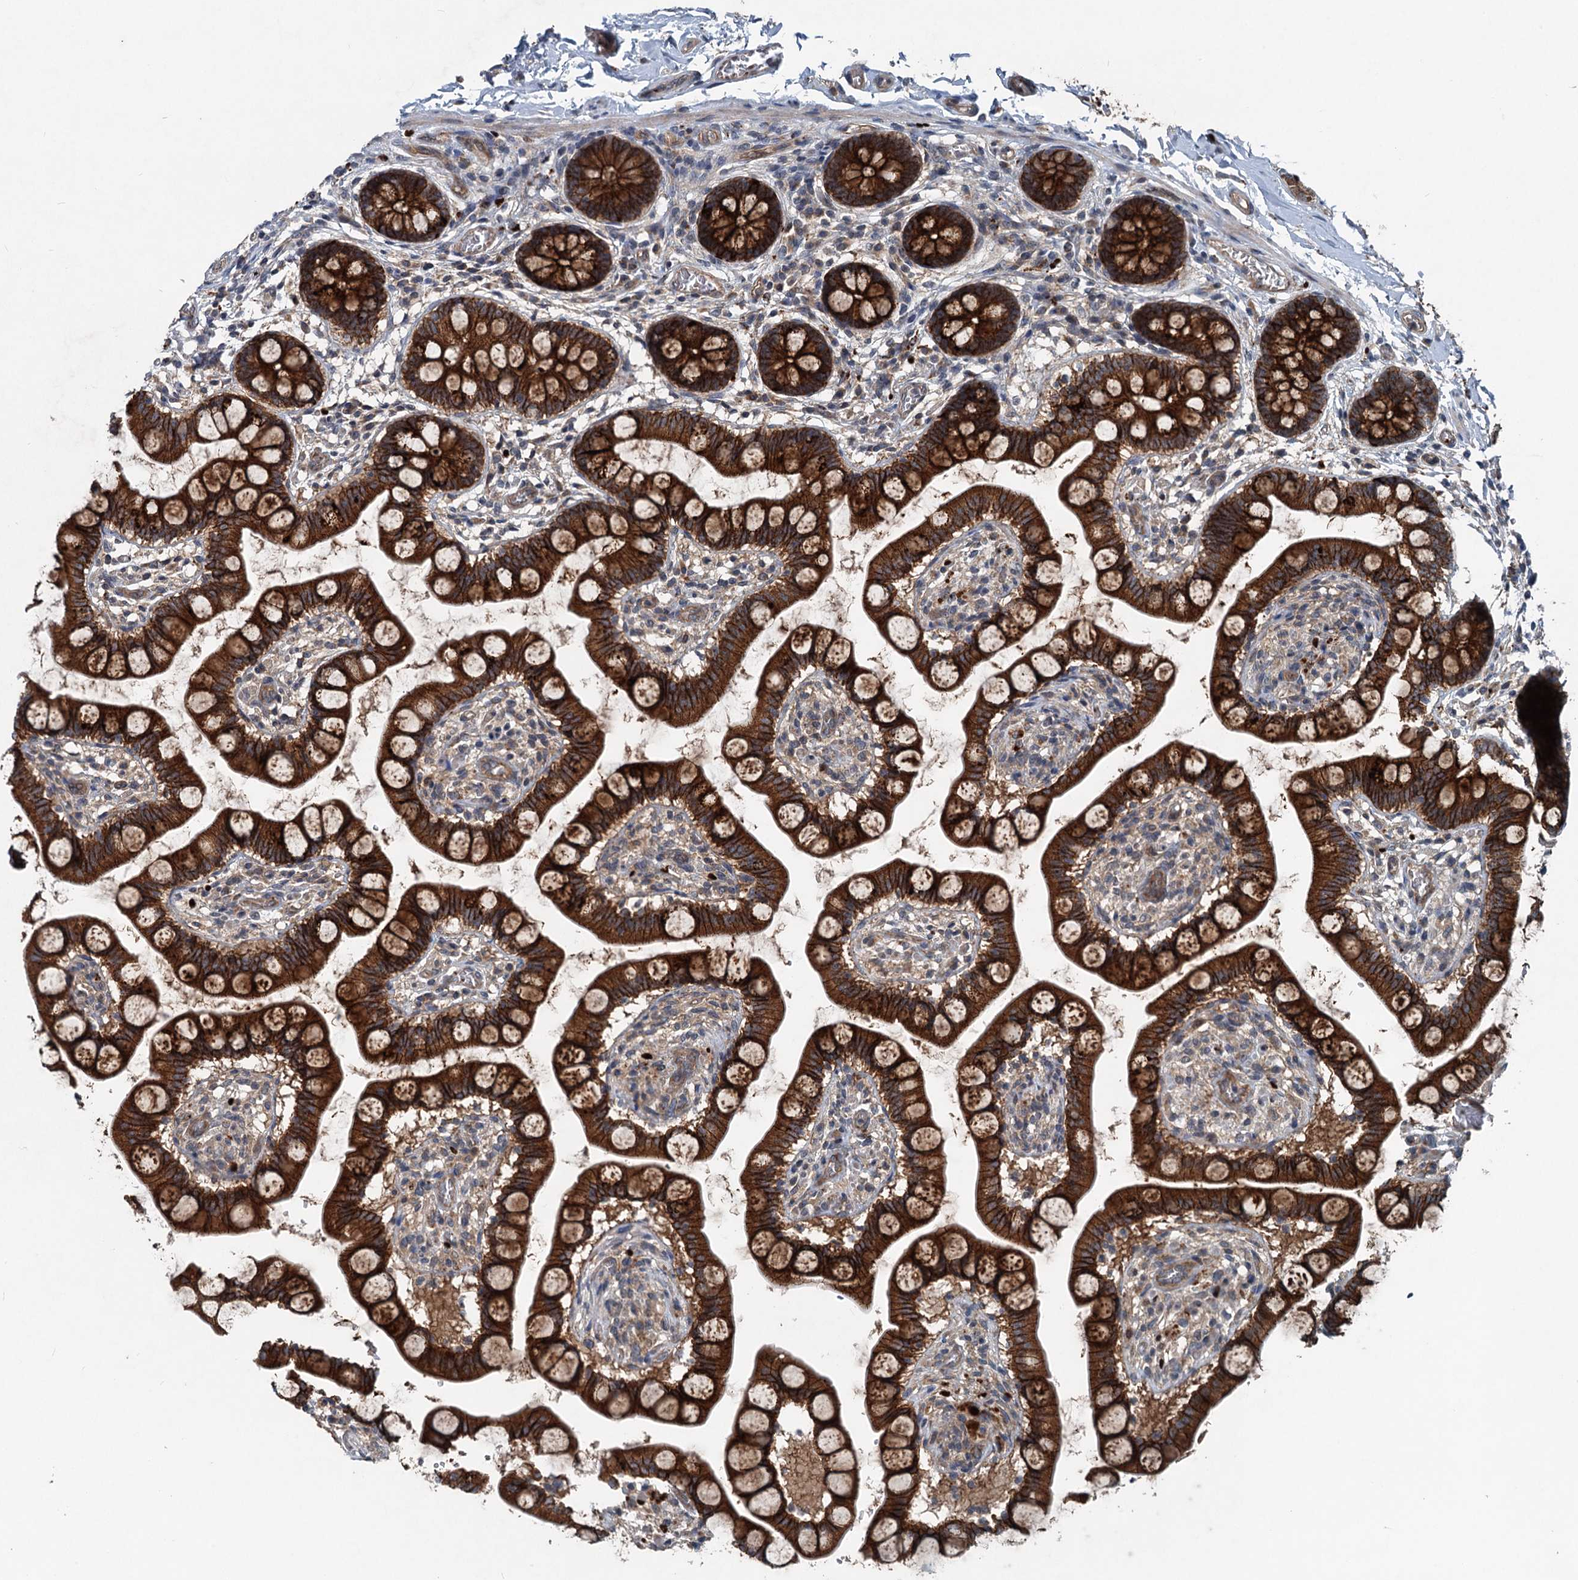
{"staining": {"intensity": "strong", "quantity": ">75%", "location": "cytoplasmic/membranous"}, "tissue": "small intestine", "cell_type": "Glandular cells", "image_type": "normal", "snomed": [{"axis": "morphology", "description": "Normal tissue, NOS"}, {"axis": "topography", "description": "Small intestine"}], "caption": "A brown stain highlights strong cytoplasmic/membranous positivity of a protein in glandular cells of unremarkable human small intestine. The staining was performed using DAB (3,3'-diaminobenzidine), with brown indicating positive protein expression. Nuclei are stained blue with hematoxylin.", "gene": "N4BP2L2", "patient": {"sex": "male", "age": 52}}